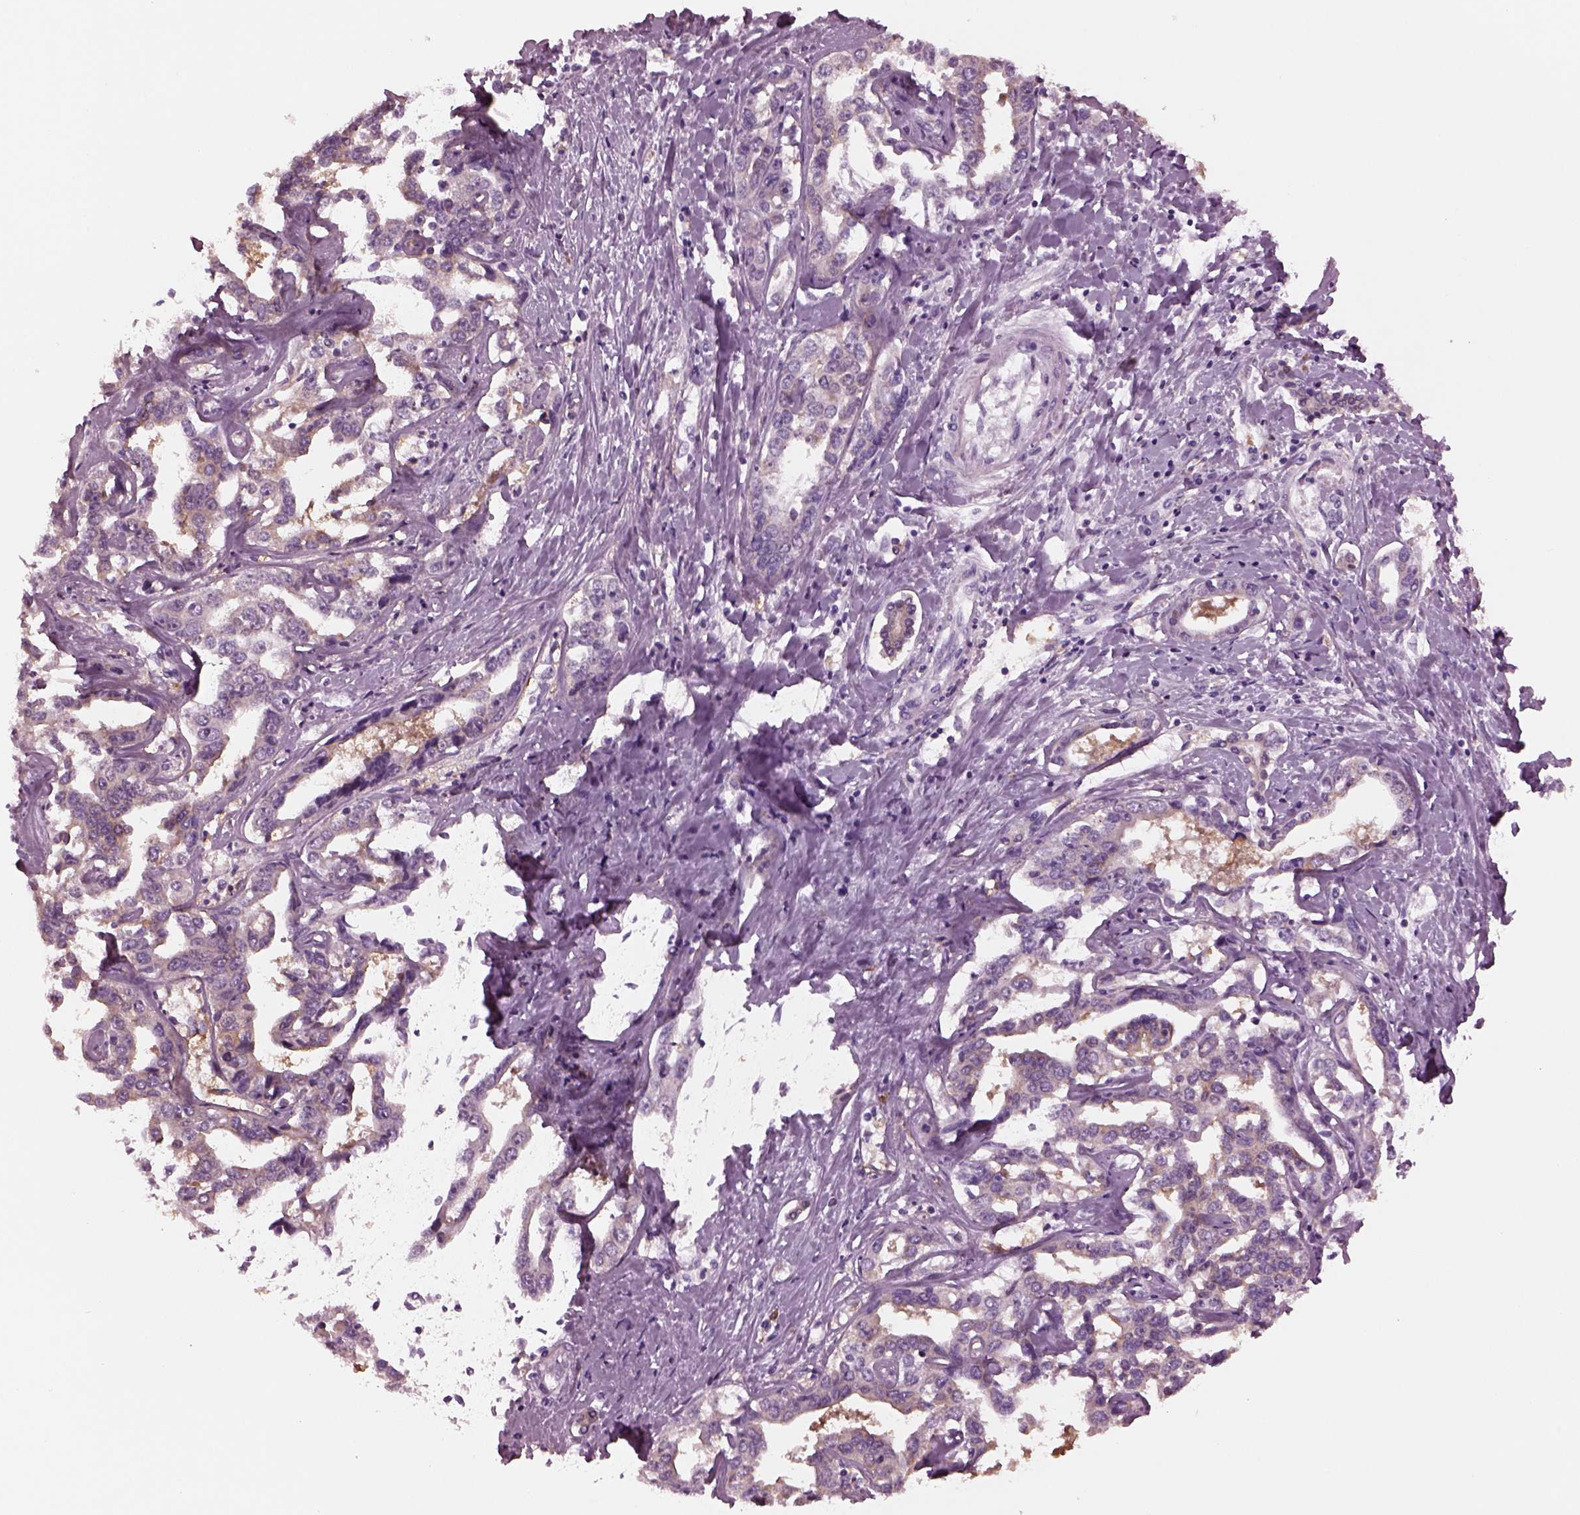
{"staining": {"intensity": "negative", "quantity": "none", "location": "none"}, "tissue": "liver cancer", "cell_type": "Tumor cells", "image_type": "cancer", "snomed": [{"axis": "morphology", "description": "Cholangiocarcinoma"}, {"axis": "topography", "description": "Liver"}], "caption": "DAB immunohistochemical staining of cholangiocarcinoma (liver) displays no significant staining in tumor cells.", "gene": "SHTN1", "patient": {"sex": "male", "age": 59}}